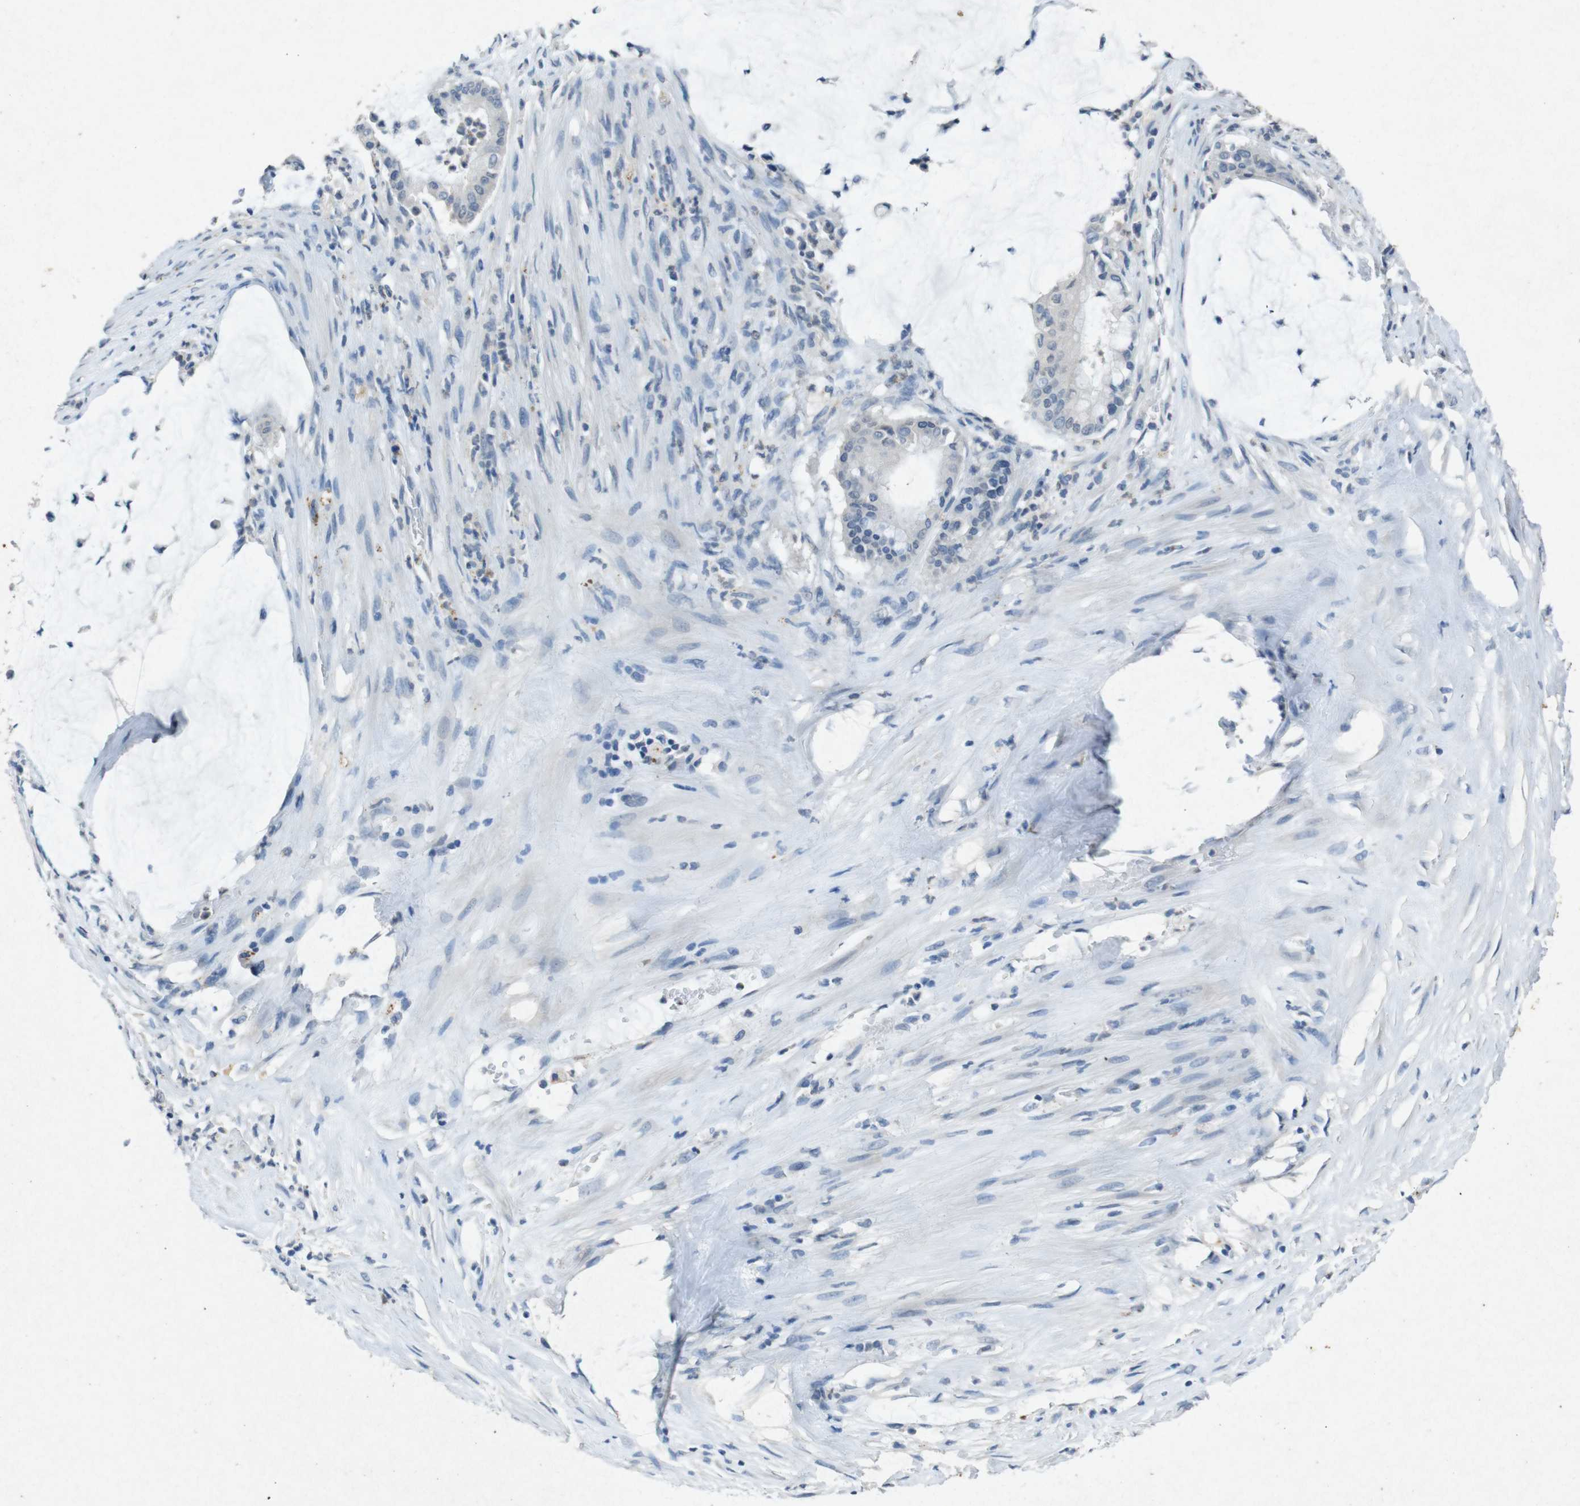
{"staining": {"intensity": "negative", "quantity": "none", "location": "none"}, "tissue": "pancreatic cancer", "cell_type": "Tumor cells", "image_type": "cancer", "snomed": [{"axis": "morphology", "description": "Adenocarcinoma, NOS"}, {"axis": "topography", "description": "Pancreas"}], "caption": "Photomicrograph shows no significant protein staining in tumor cells of adenocarcinoma (pancreatic).", "gene": "STBD1", "patient": {"sex": "male", "age": 41}}